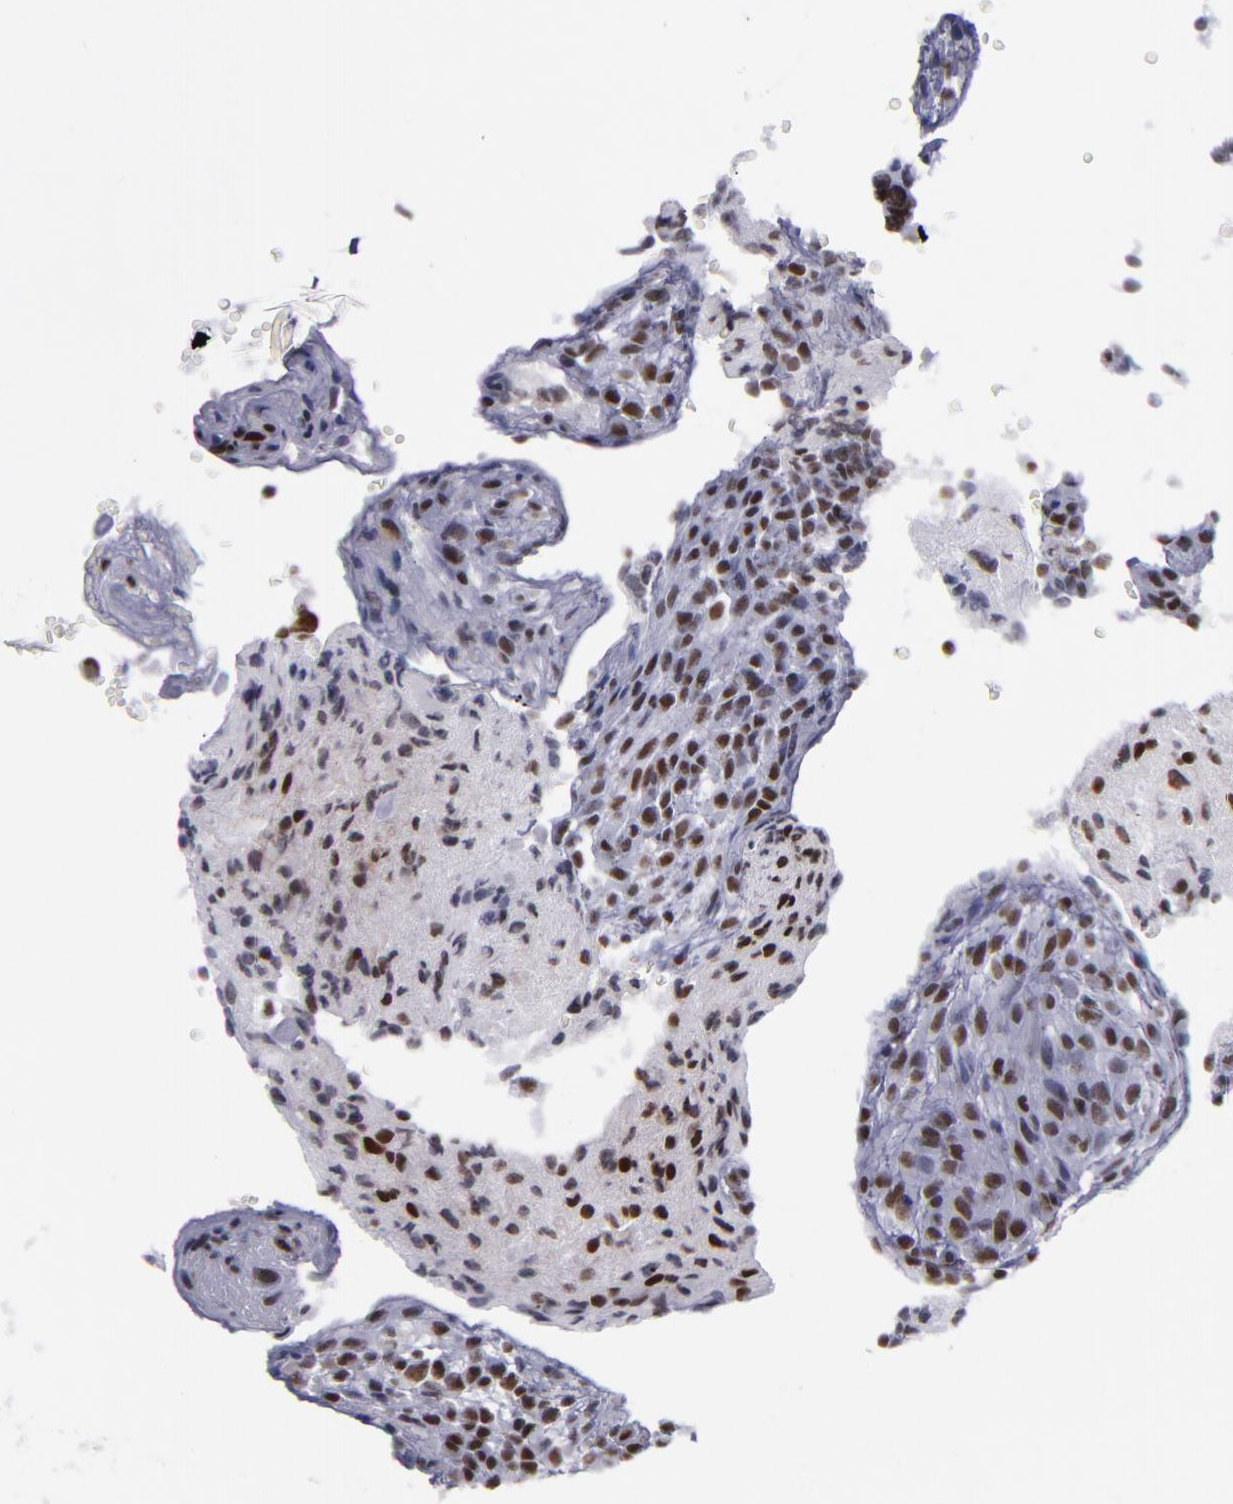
{"staining": {"intensity": "moderate", "quantity": ">75%", "location": "nuclear"}, "tissue": "glioma", "cell_type": "Tumor cells", "image_type": "cancer", "snomed": [{"axis": "morphology", "description": "Glioma, malignant, High grade"}, {"axis": "topography", "description": "Cerebral cortex"}], "caption": "The photomicrograph reveals staining of malignant glioma (high-grade), revealing moderate nuclear protein staining (brown color) within tumor cells. Using DAB (3,3'-diaminobenzidine) (brown) and hematoxylin (blue) stains, captured at high magnification using brightfield microscopy.", "gene": "TERF2", "patient": {"sex": "female", "age": 55}}